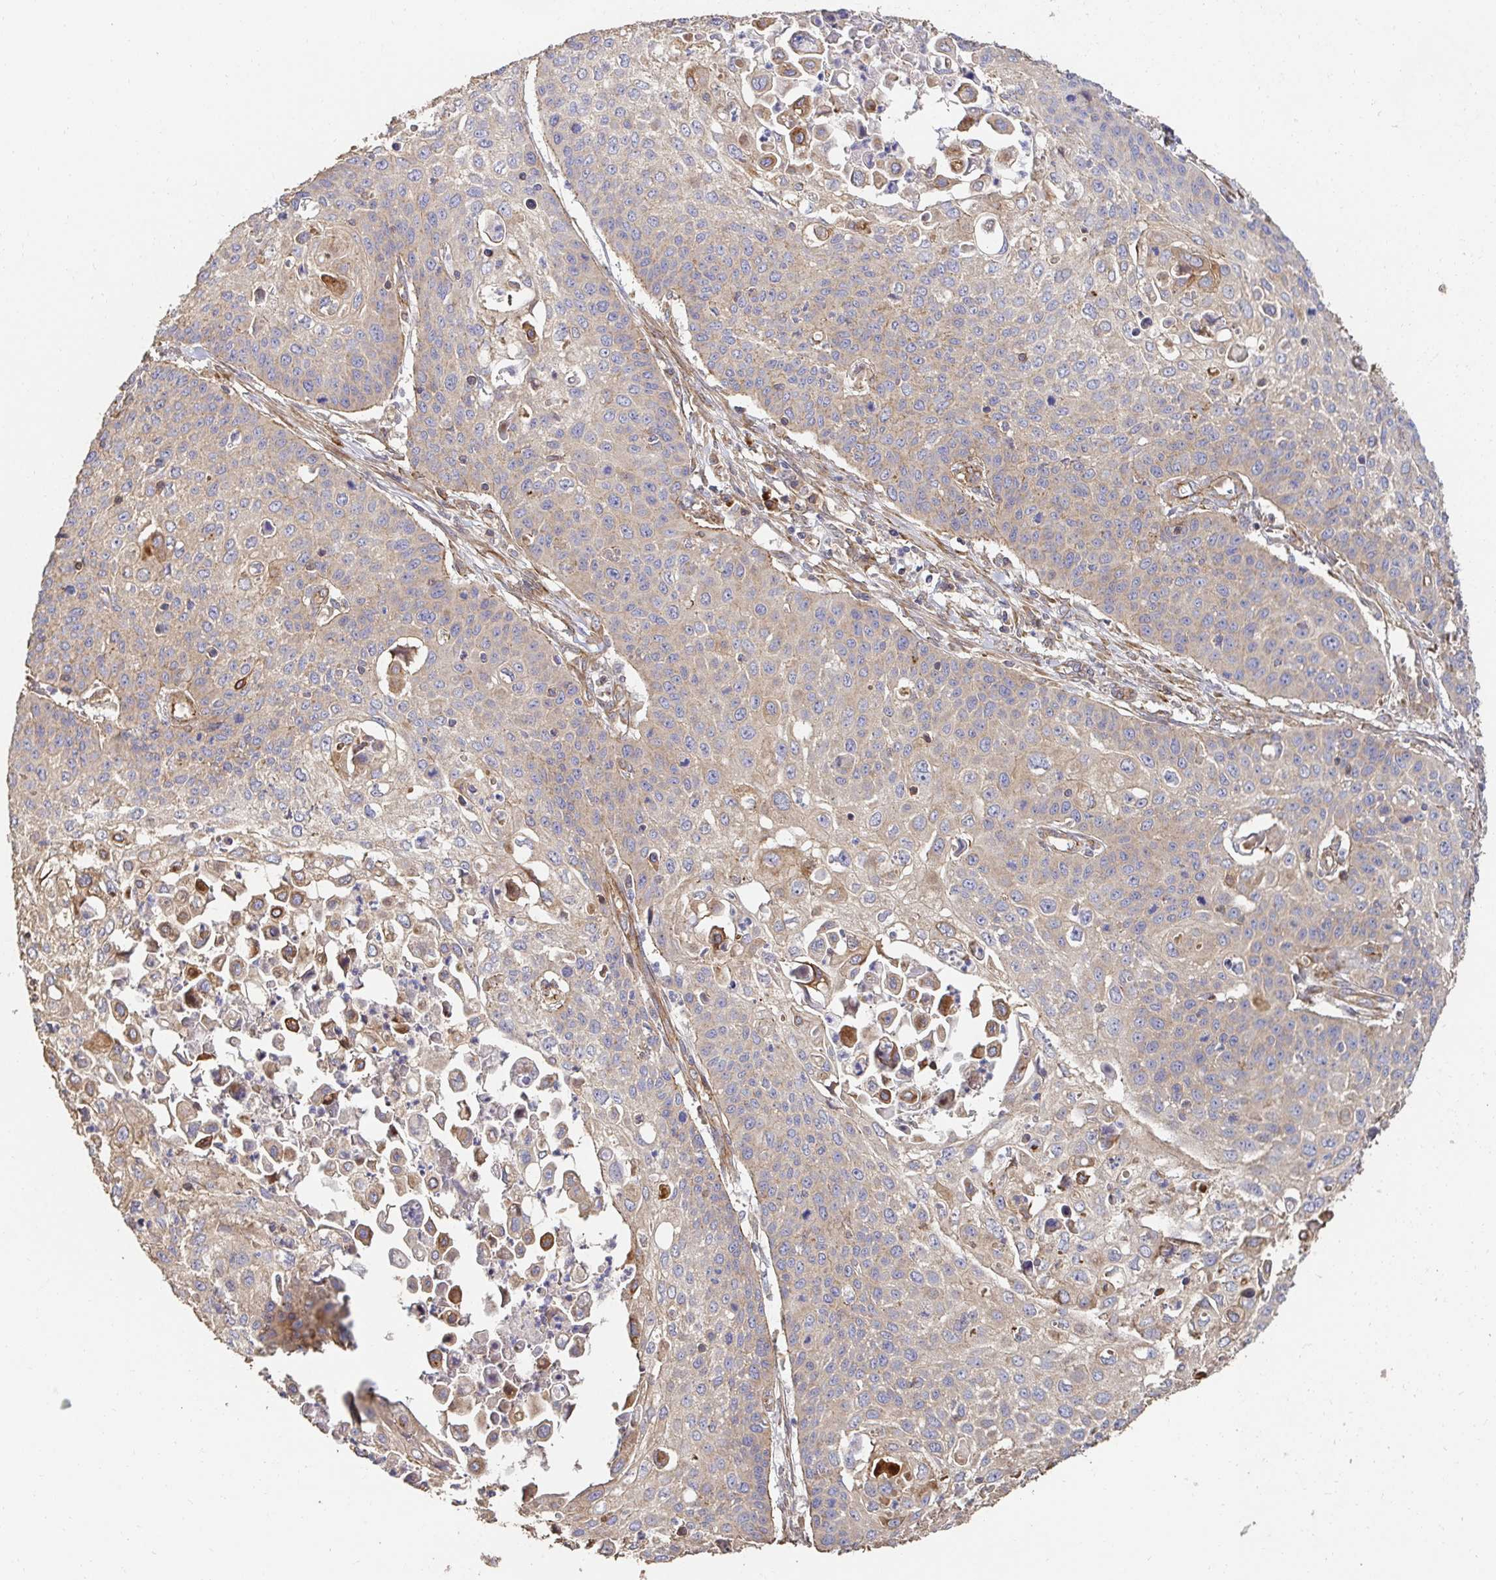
{"staining": {"intensity": "moderate", "quantity": "<25%", "location": "cytoplasmic/membranous"}, "tissue": "cervical cancer", "cell_type": "Tumor cells", "image_type": "cancer", "snomed": [{"axis": "morphology", "description": "Squamous cell carcinoma, NOS"}, {"axis": "topography", "description": "Cervix"}], "caption": "The image shows staining of cervical cancer (squamous cell carcinoma), revealing moderate cytoplasmic/membranous protein positivity (brown color) within tumor cells.", "gene": "APBB1", "patient": {"sex": "female", "age": 65}}